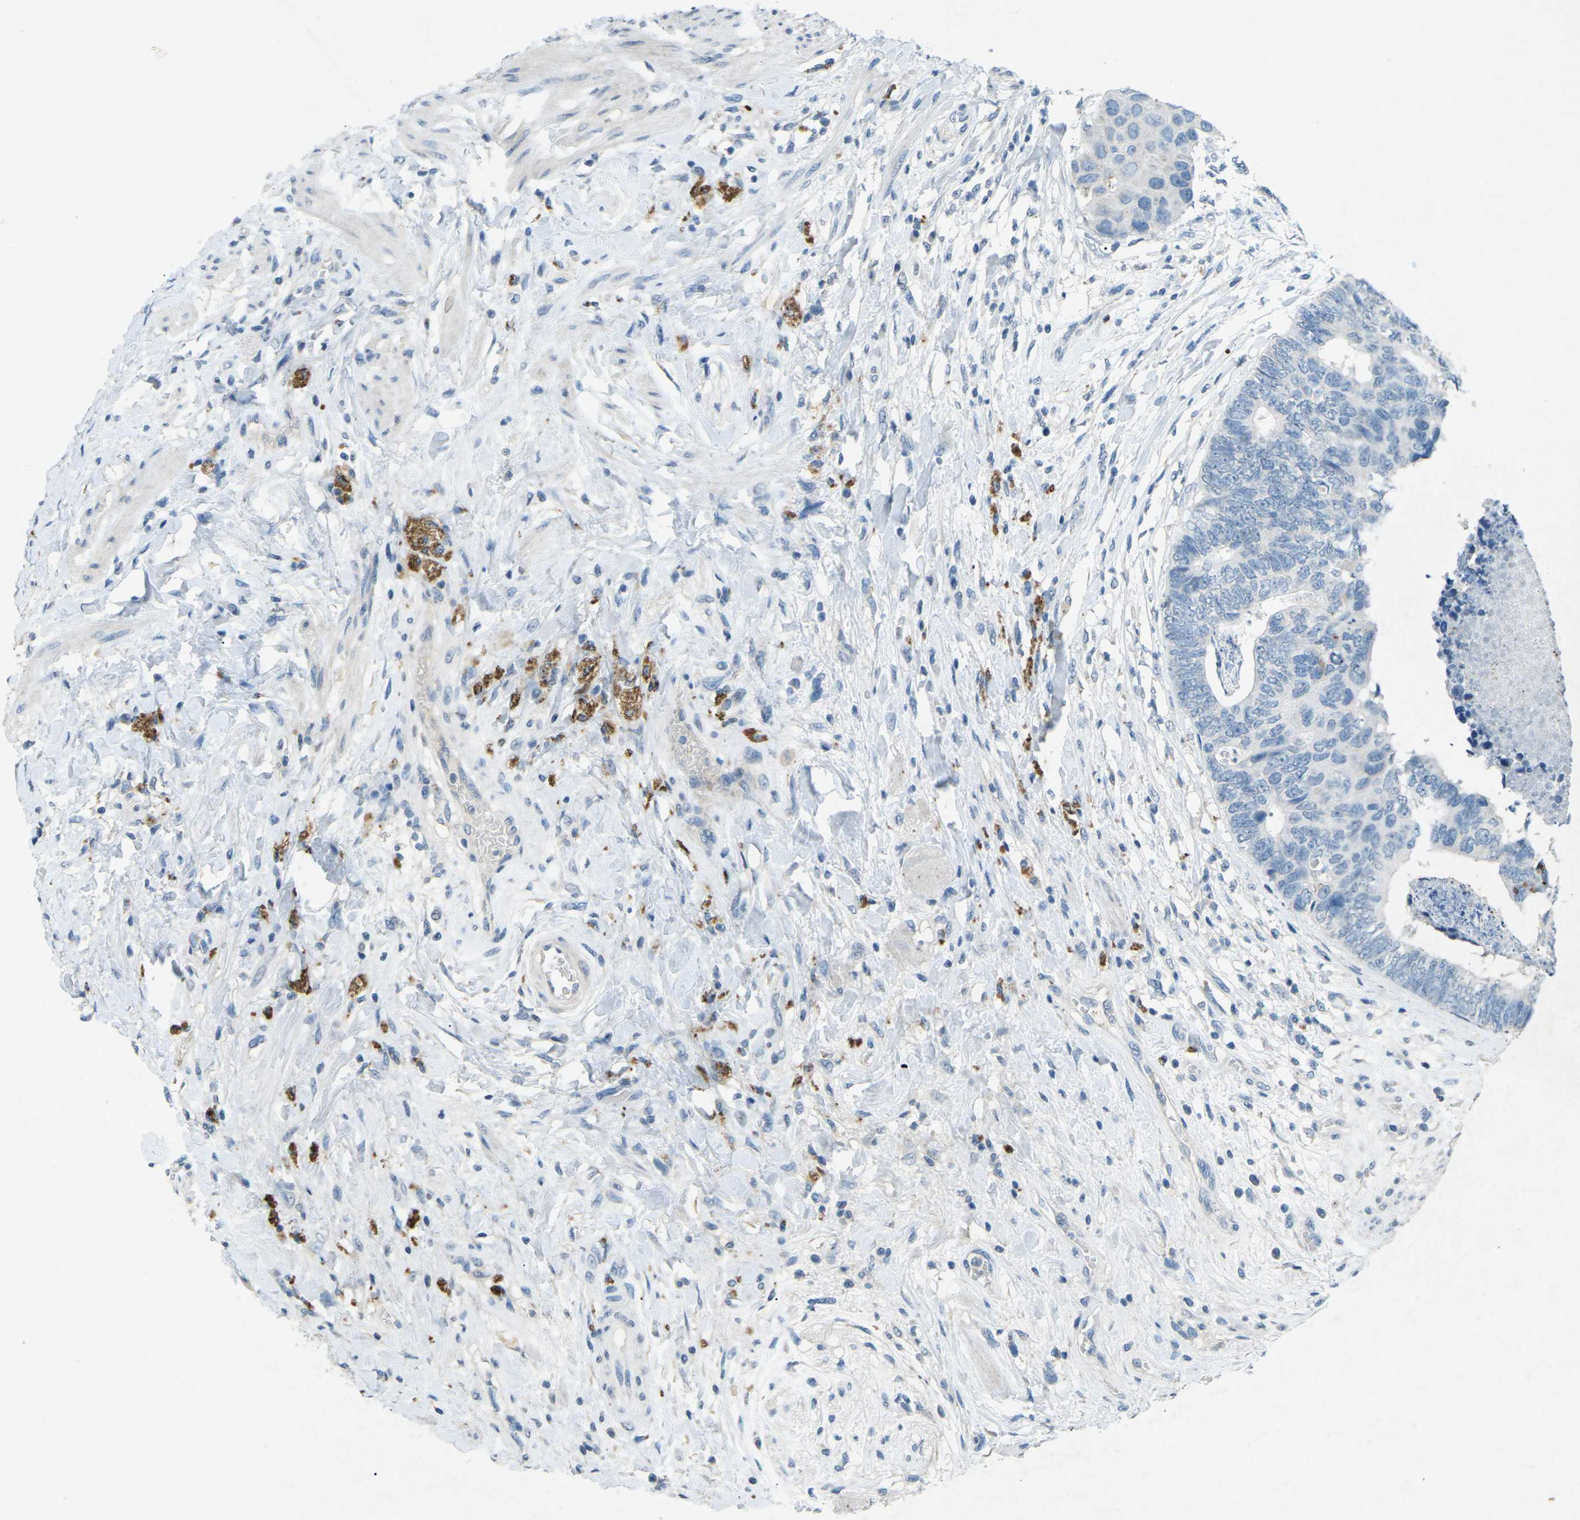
{"staining": {"intensity": "negative", "quantity": "none", "location": "none"}, "tissue": "colorectal cancer", "cell_type": "Tumor cells", "image_type": "cancer", "snomed": [{"axis": "morphology", "description": "Adenocarcinoma, NOS"}, {"axis": "topography", "description": "Rectum"}], "caption": "Colorectal cancer (adenocarcinoma) stained for a protein using IHC demonstrates no staining tumor cells.", "gene": "A1BG", "patient": {"sex": "male", "age": 51}}